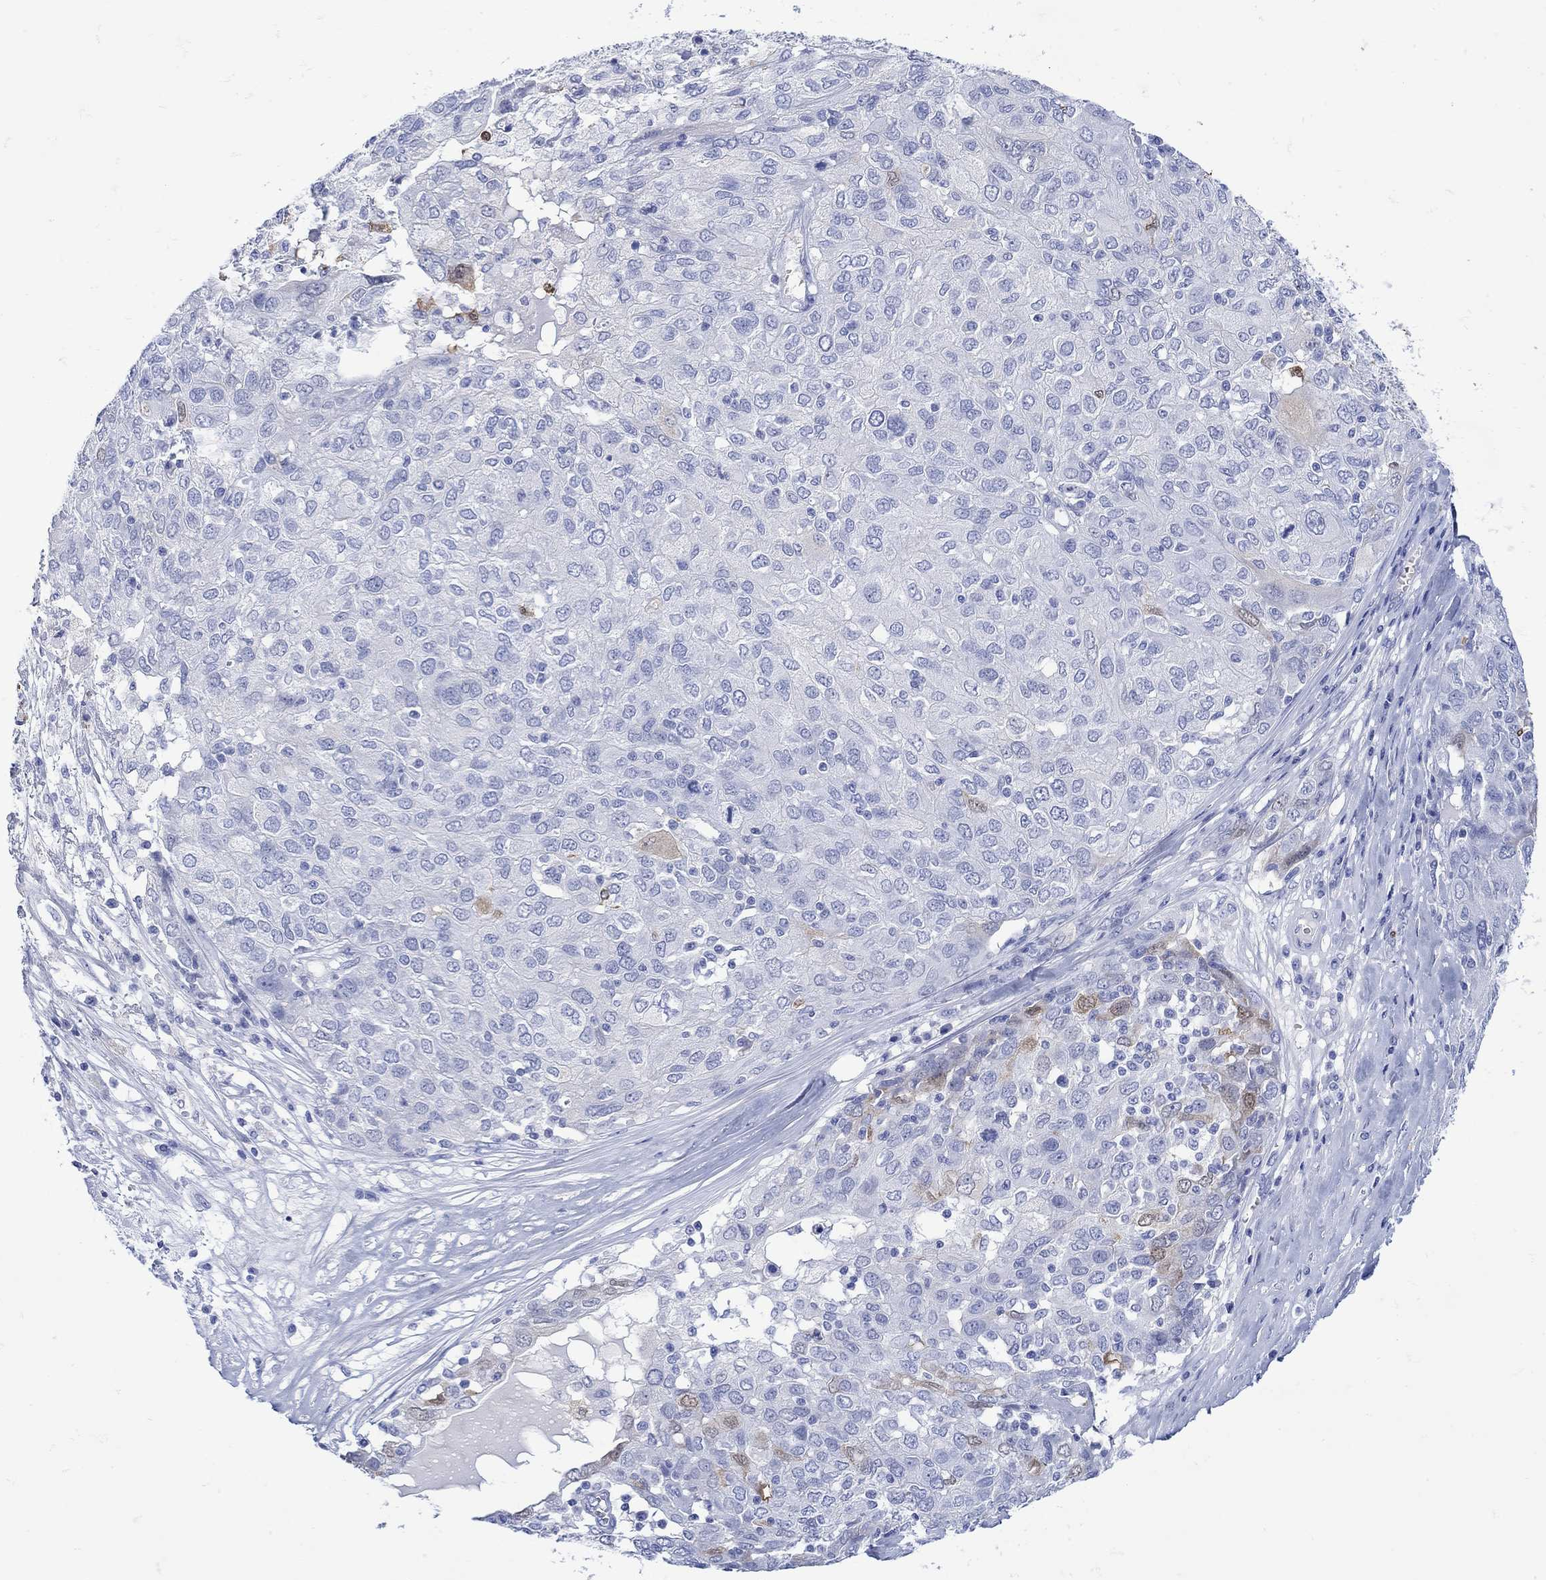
{"staining": {"intensity": "negative", "quantity": "none", "location": "none"}, "tissue": "ovarian cancer", "cell_type": "Tumor cells", "image_type": "cancer", "snomed": [{"axis": "morphology", "description": "Carcinoma, endometroid"}, {"axis": "topography", "description": "Ovary"}], "caption": "High power microscopy image of an immunohistochemistry micrograph of endometroid carcinoma (ovarian), revealing no significant expression in tumor cells. (DAB (3,3'-diaminobenzidine) immunohistochemistry, high magnification).", "gene": "LINGO3", "patient": {"sex": "female", "age": 50}}